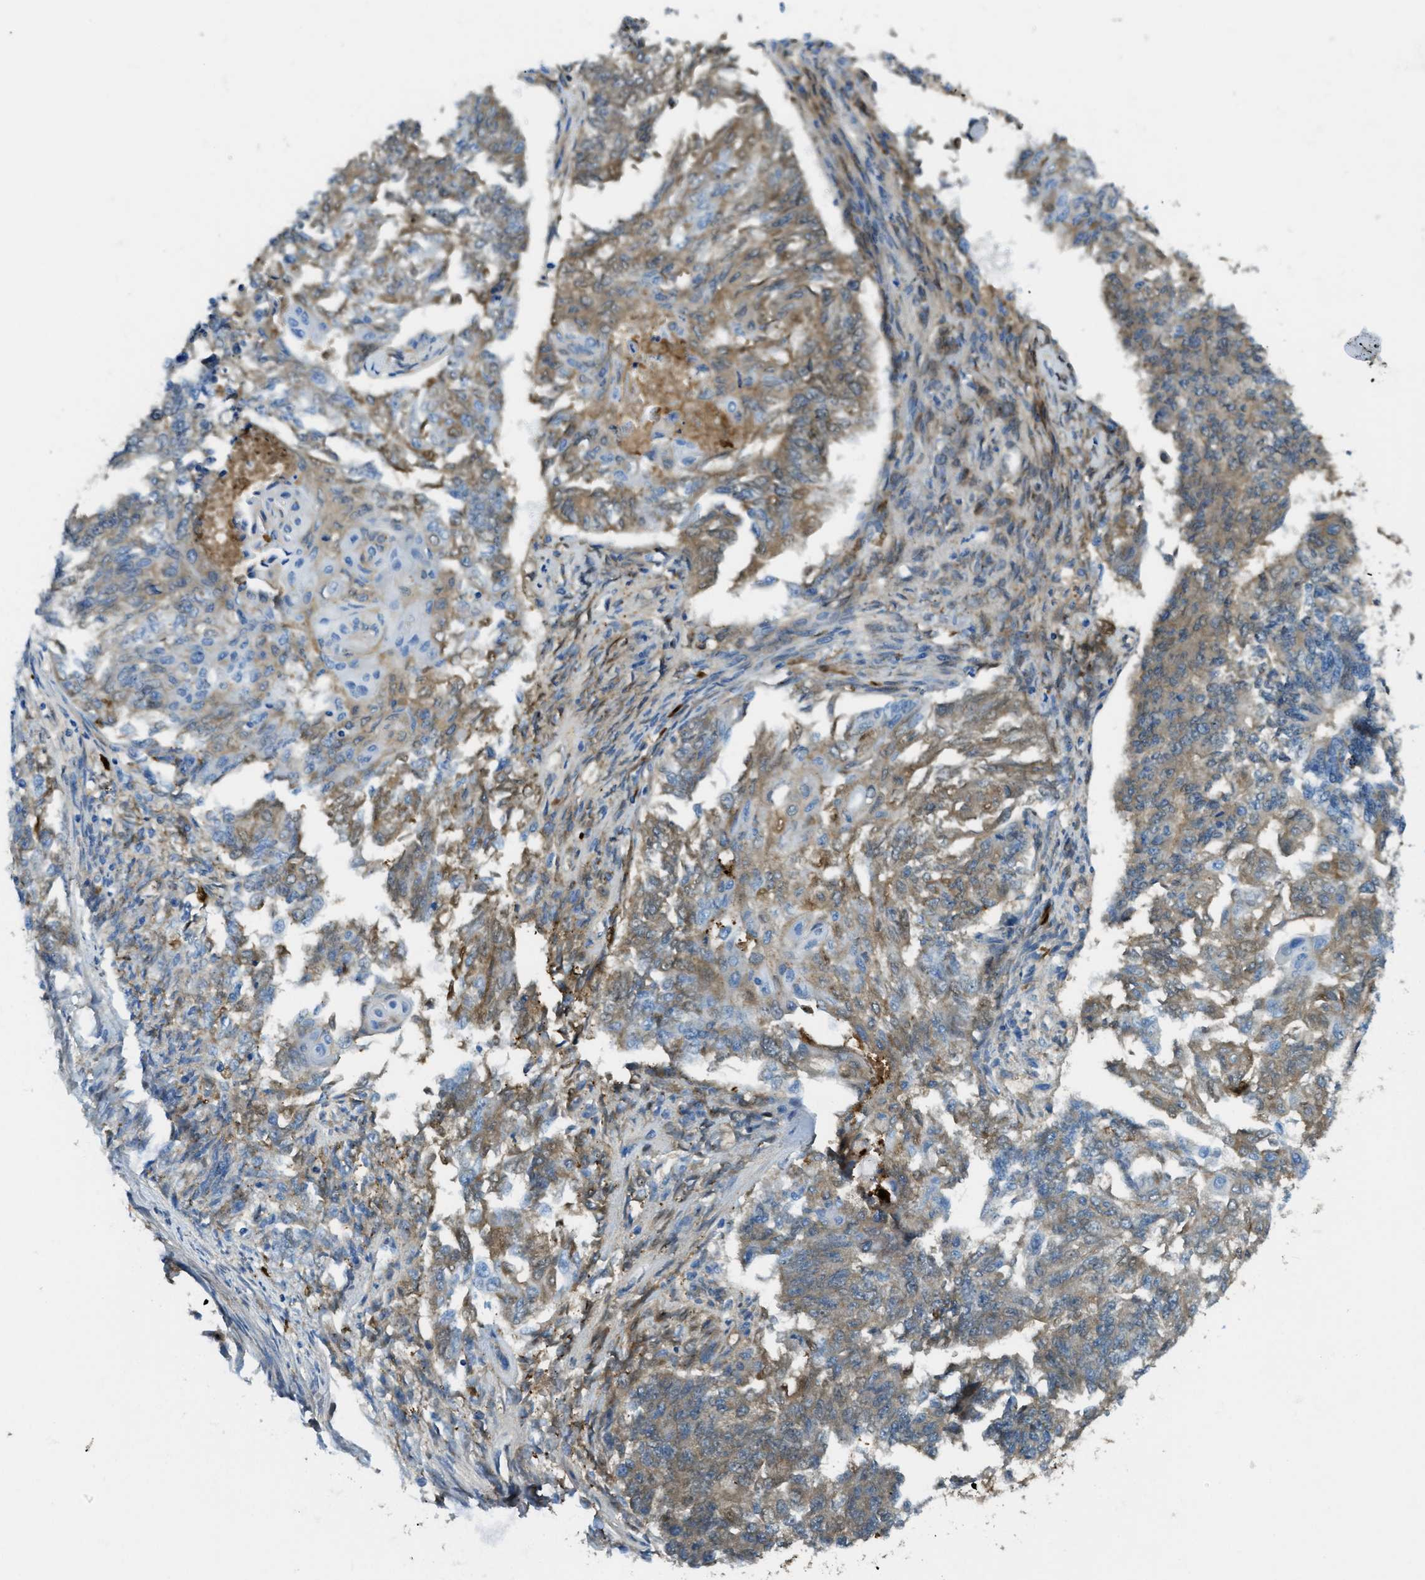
{"staining": {"intensity": "weak", "quantity": "25%-75%", "location": "cytoplasmic/membranous"}, "tissue": "endometrial cancer", "cell_type": "Tumor cells", "image_type": "cancer", "snomed": [{"axis": "morphology", "description": "Adenocarcinoma, NOS"}, {"axis": "topography", "description": "Endometrium"}], "caption": "This is a micrograph of immunohistochemistry (IHC) staining of endometrial cancer (adenocarcinoma), which shows weak positivity in the cytoplasmic/membranous of tumor cells.", "gene": "TRIM59", "patient": {"sex": "female", "age": 32}}